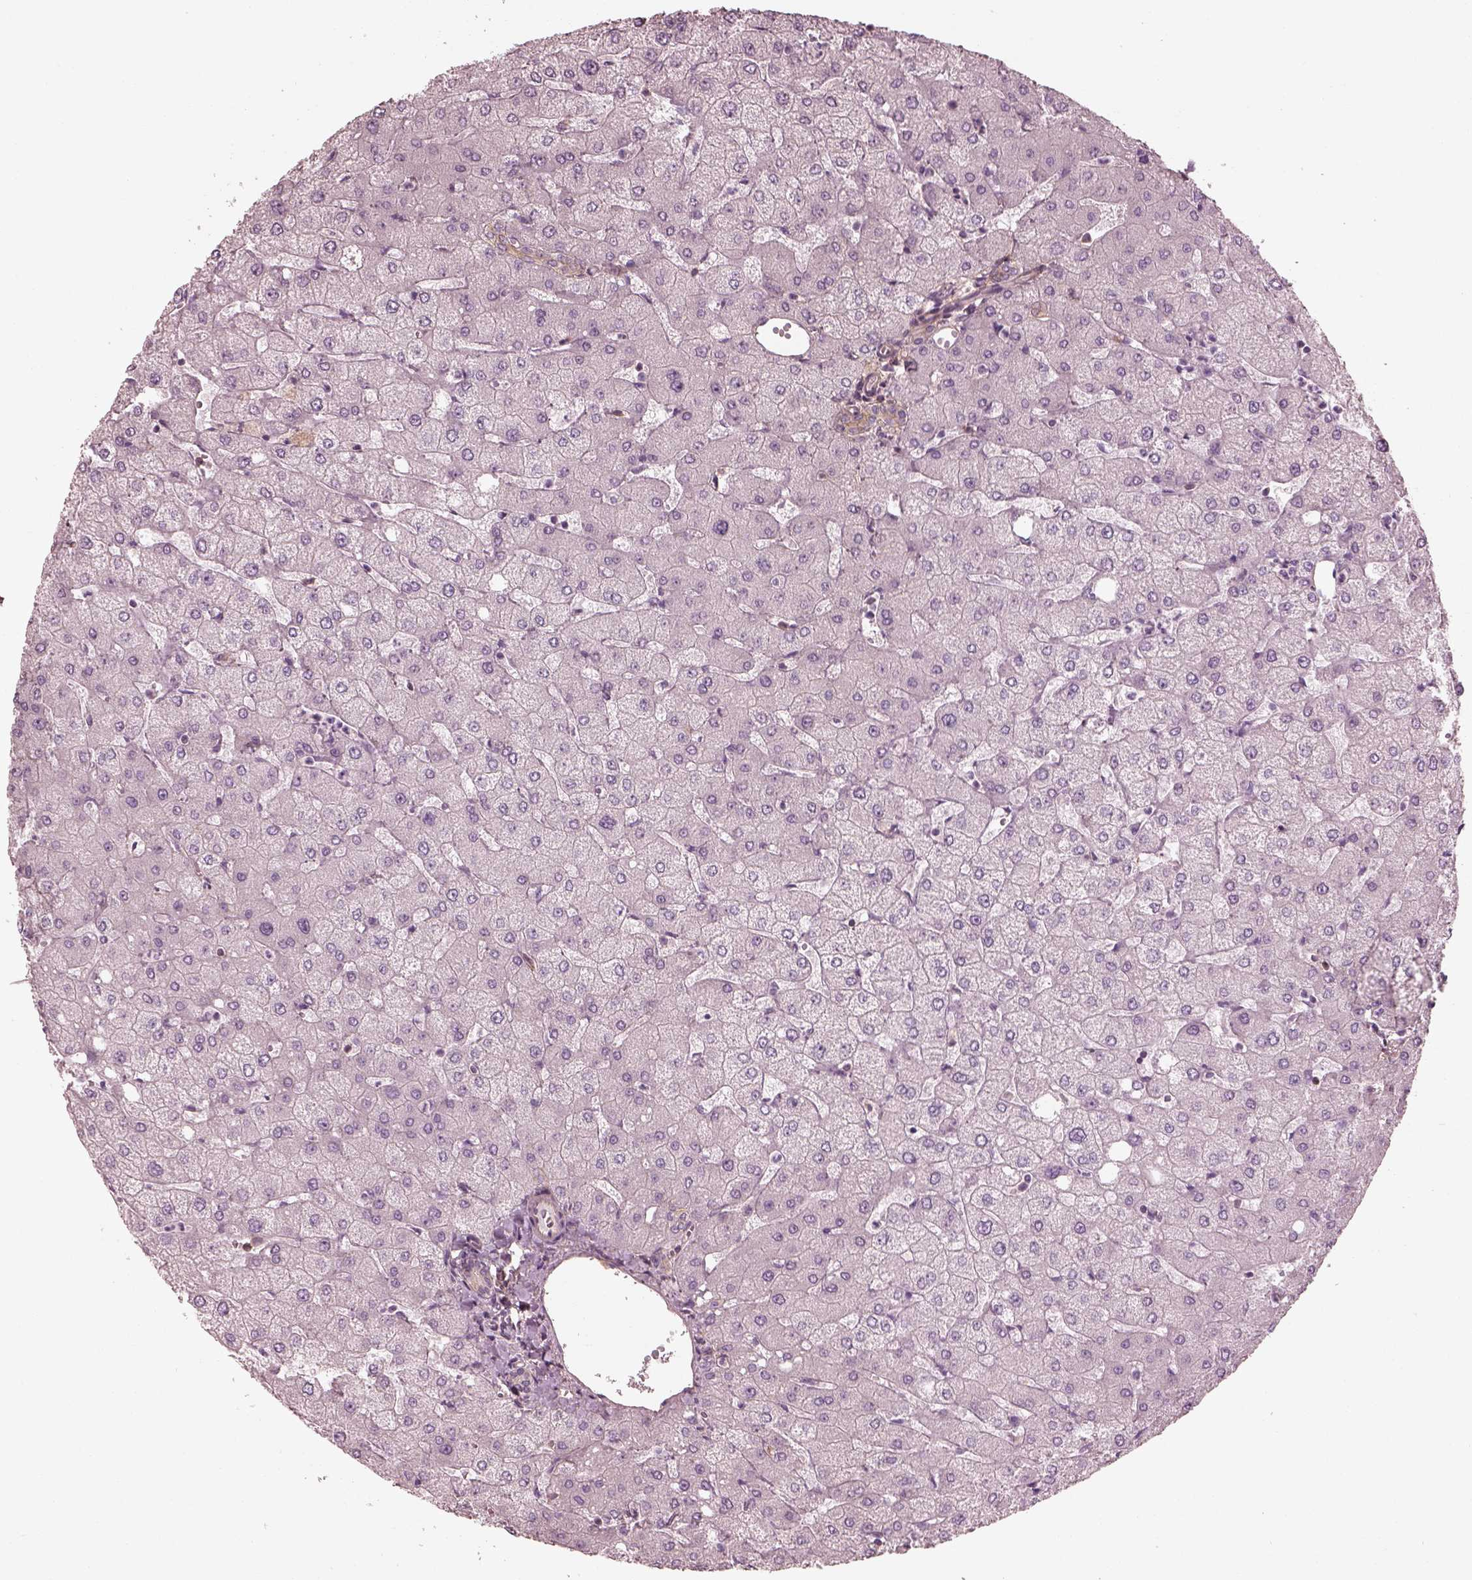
{"staining": {"intensity": "weak", "quantity": "<25%", "location": "cytoplasmic/membranous"}, "tissue": "liver", "cell_type": "Cholangiocytes", "image_type": "normal", "snomed": [{"axis": "morphology", "description": "Normal tissue, NOS"}, {"axis": "topography", "description": "Liver"}], "caption": "Immunohistochemistry image of normal liver stained for a protein (brown), which displays no positivity in cholangiocytes.", "gene": "ELAPOR1", "patient": {"sex": "female", "age": 54}}